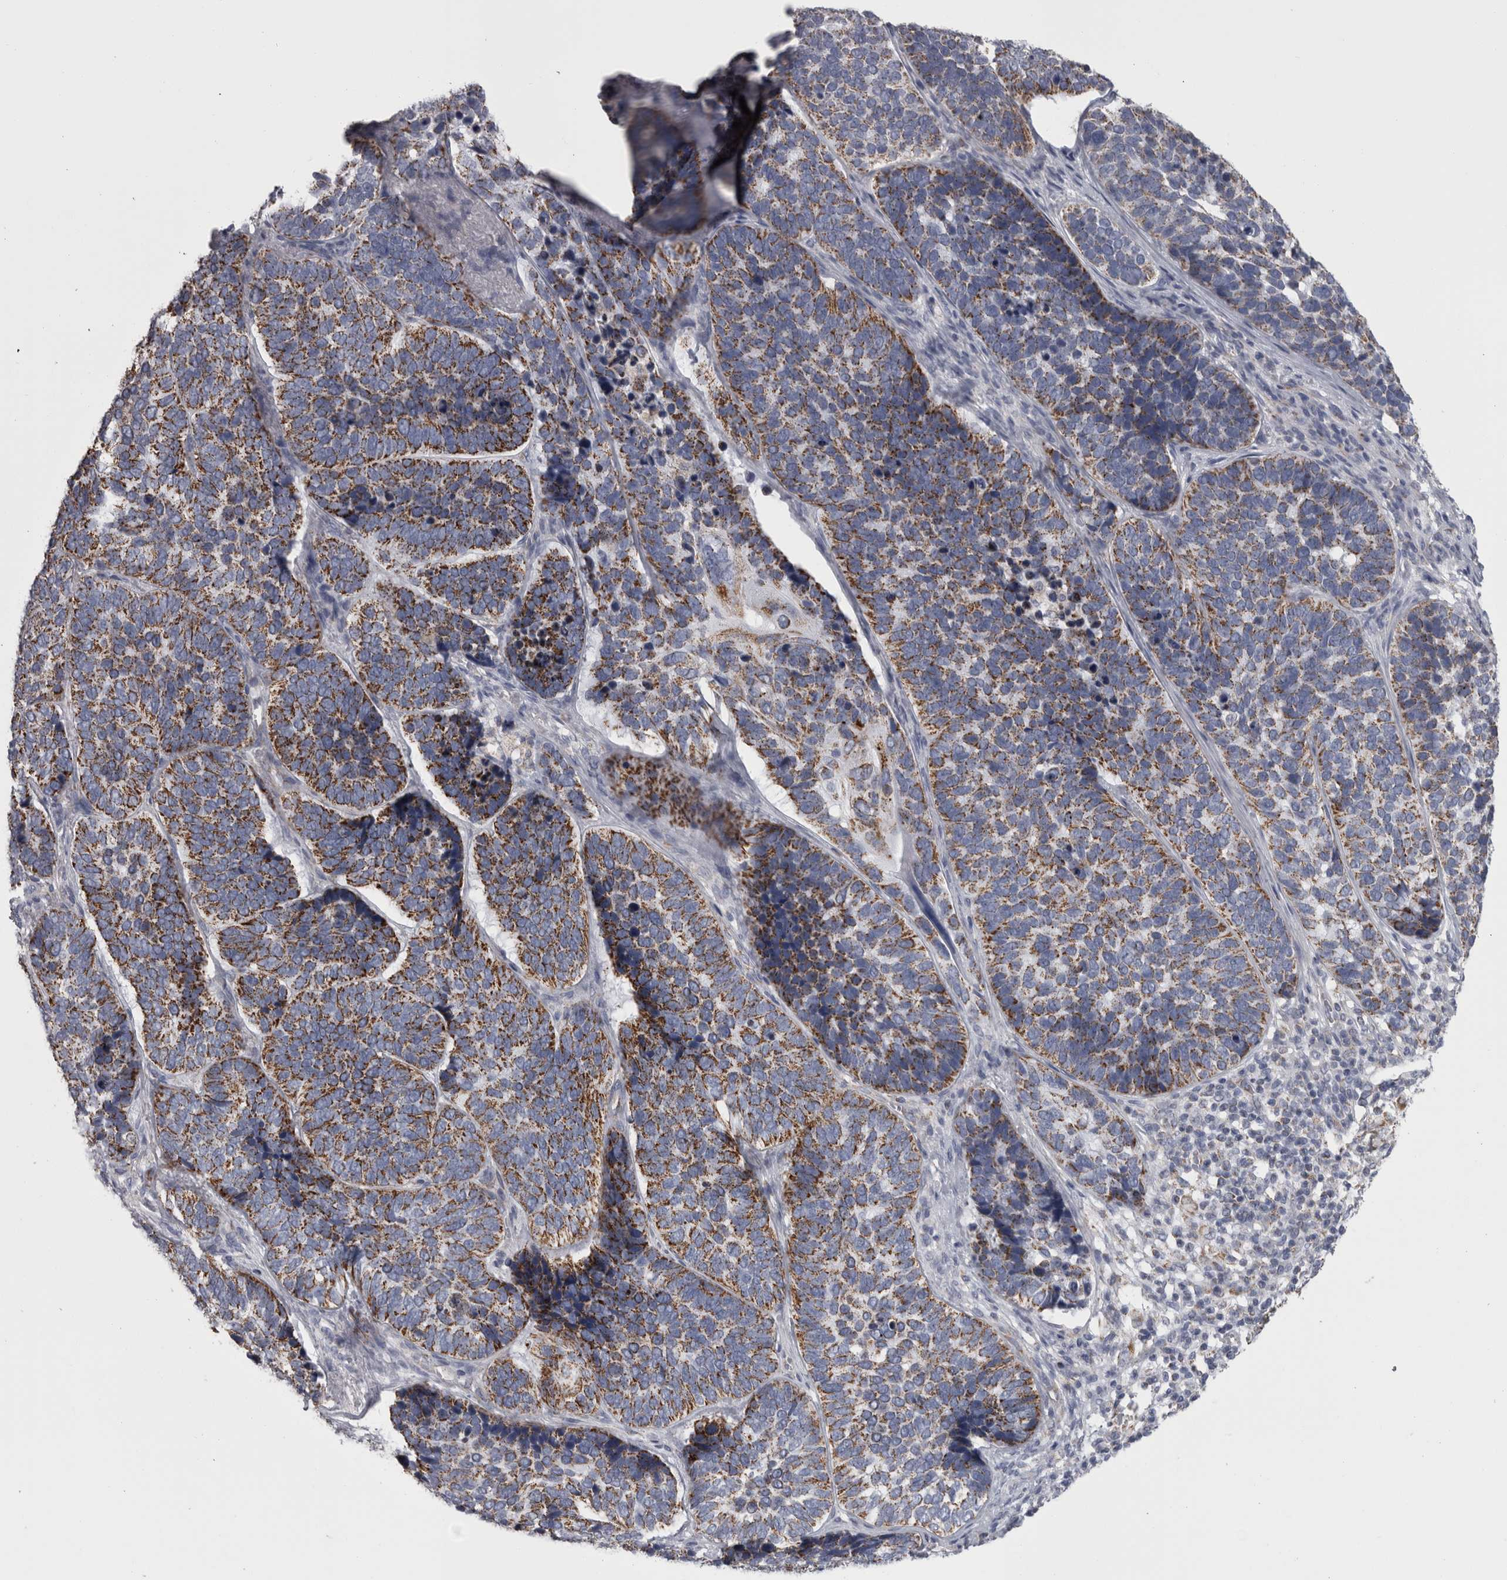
{"staining": {"intensity": "moderate", "quantity": ">75%", "location": "cytoplasmic/membranous"}, "tissue": "skin cancer", "cell_type": "Tumor cells", "image_type": "cancer", "snomed": [{"axis": "morphology", "description": "Basal cell carcinoma"}, {"axis": "topography", "description": "Skin"}], "caption": "Brown immunohistochemical staining in human skin cancer (basal cell carcinoma) demonstrates moderate cytoplasmic/membranous expression in about >75% of tumor cells.", "gene": "DBT", "patient": {"sex": "male", "age": 62}}